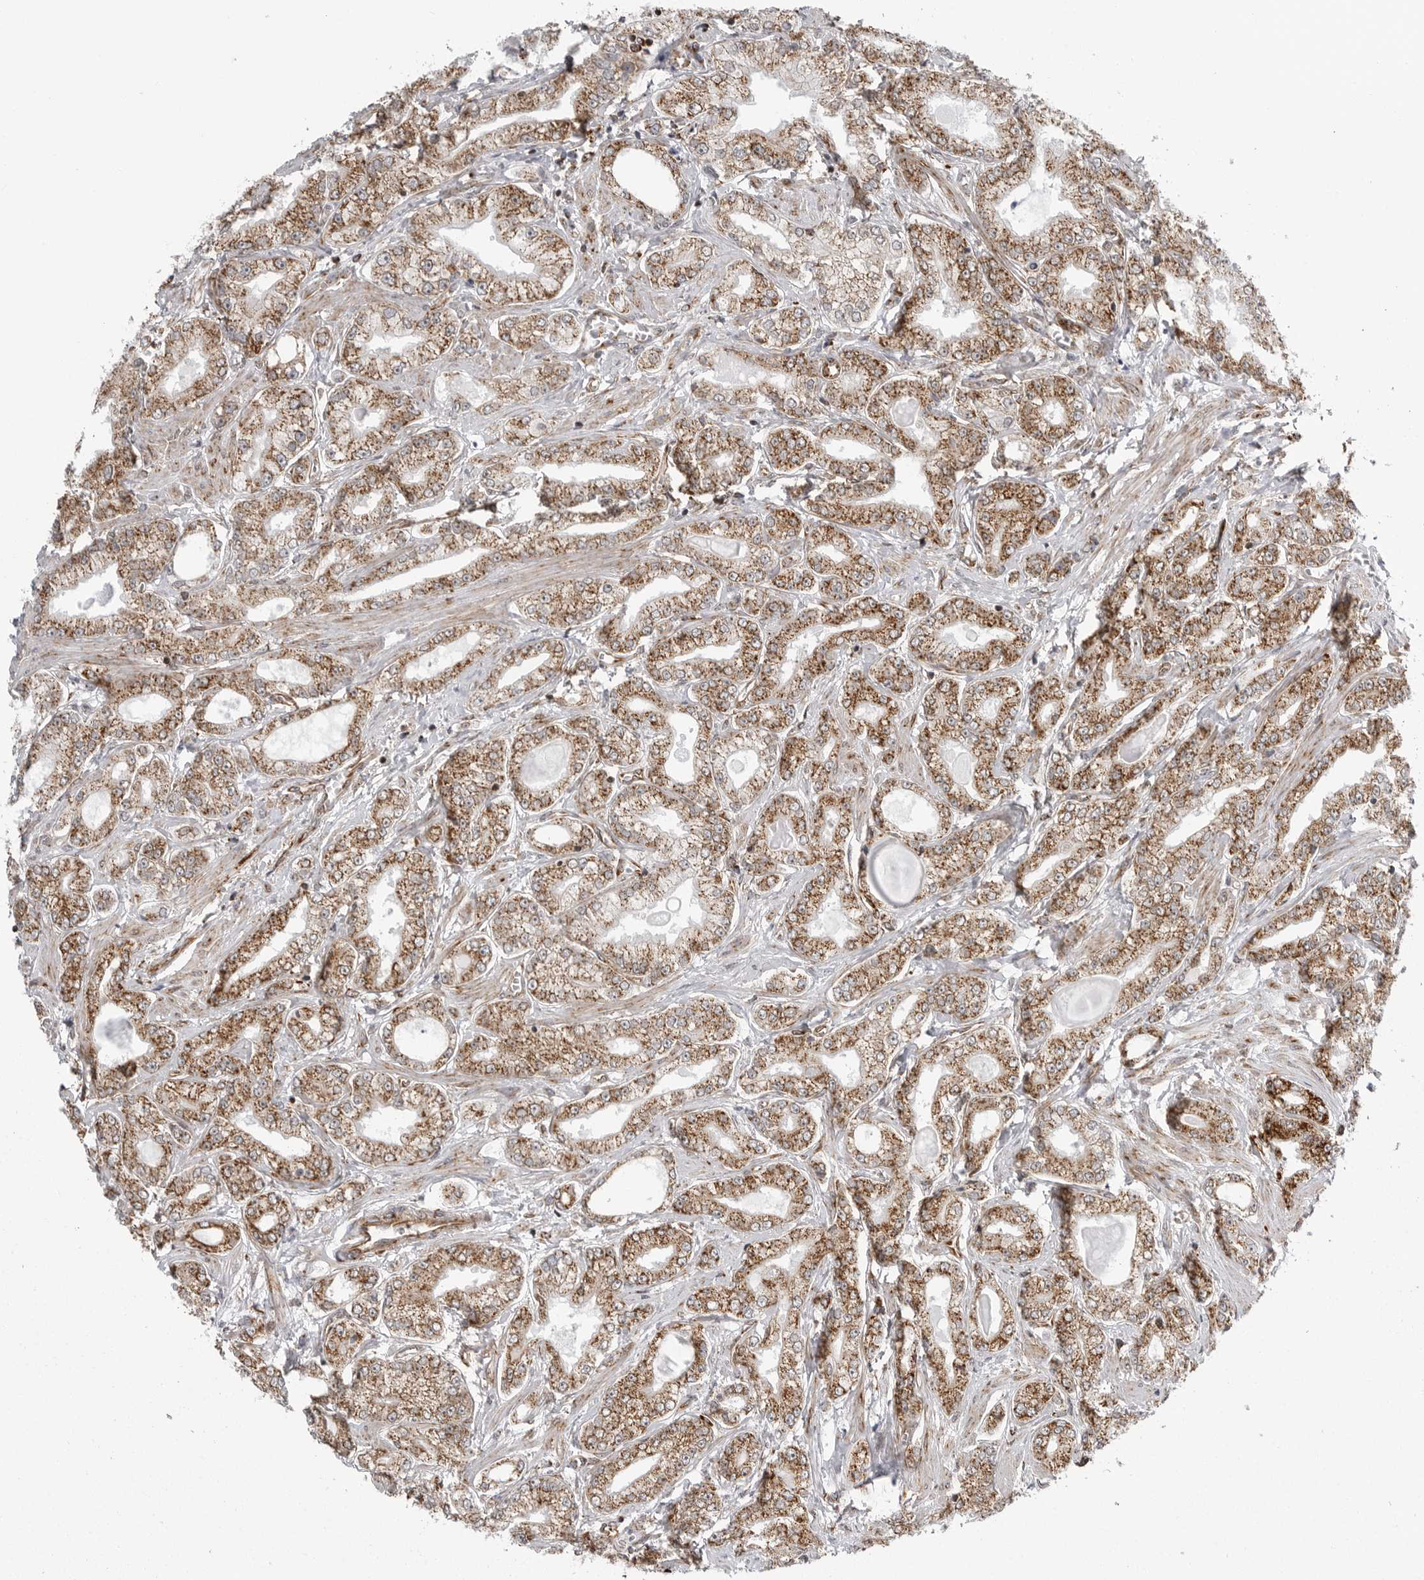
{"staining": {"intensity": "moderate", "quantity": ">75%", "location": "cytoplasmic/membranous"}, "tissue": "prostate cancer", "cell_type": "Tumor cells", "image_type": "cancer", "snomed": [{"axis": "morphology", "description": "Adenocarcinoma, Low grade"}, {"axis": "topography", "description": "Prostate"}], "caption": "DAB immunohistochemical staining of human prostate cancer demonstrates moderate cytoplasmic/membranous protein positivity in approximately >75% of tumor cells. Ihc stains the protein in brown and the nuclei are stained blue.", "gene": "FH", "patient": {"sex": "male", "age": 62}}